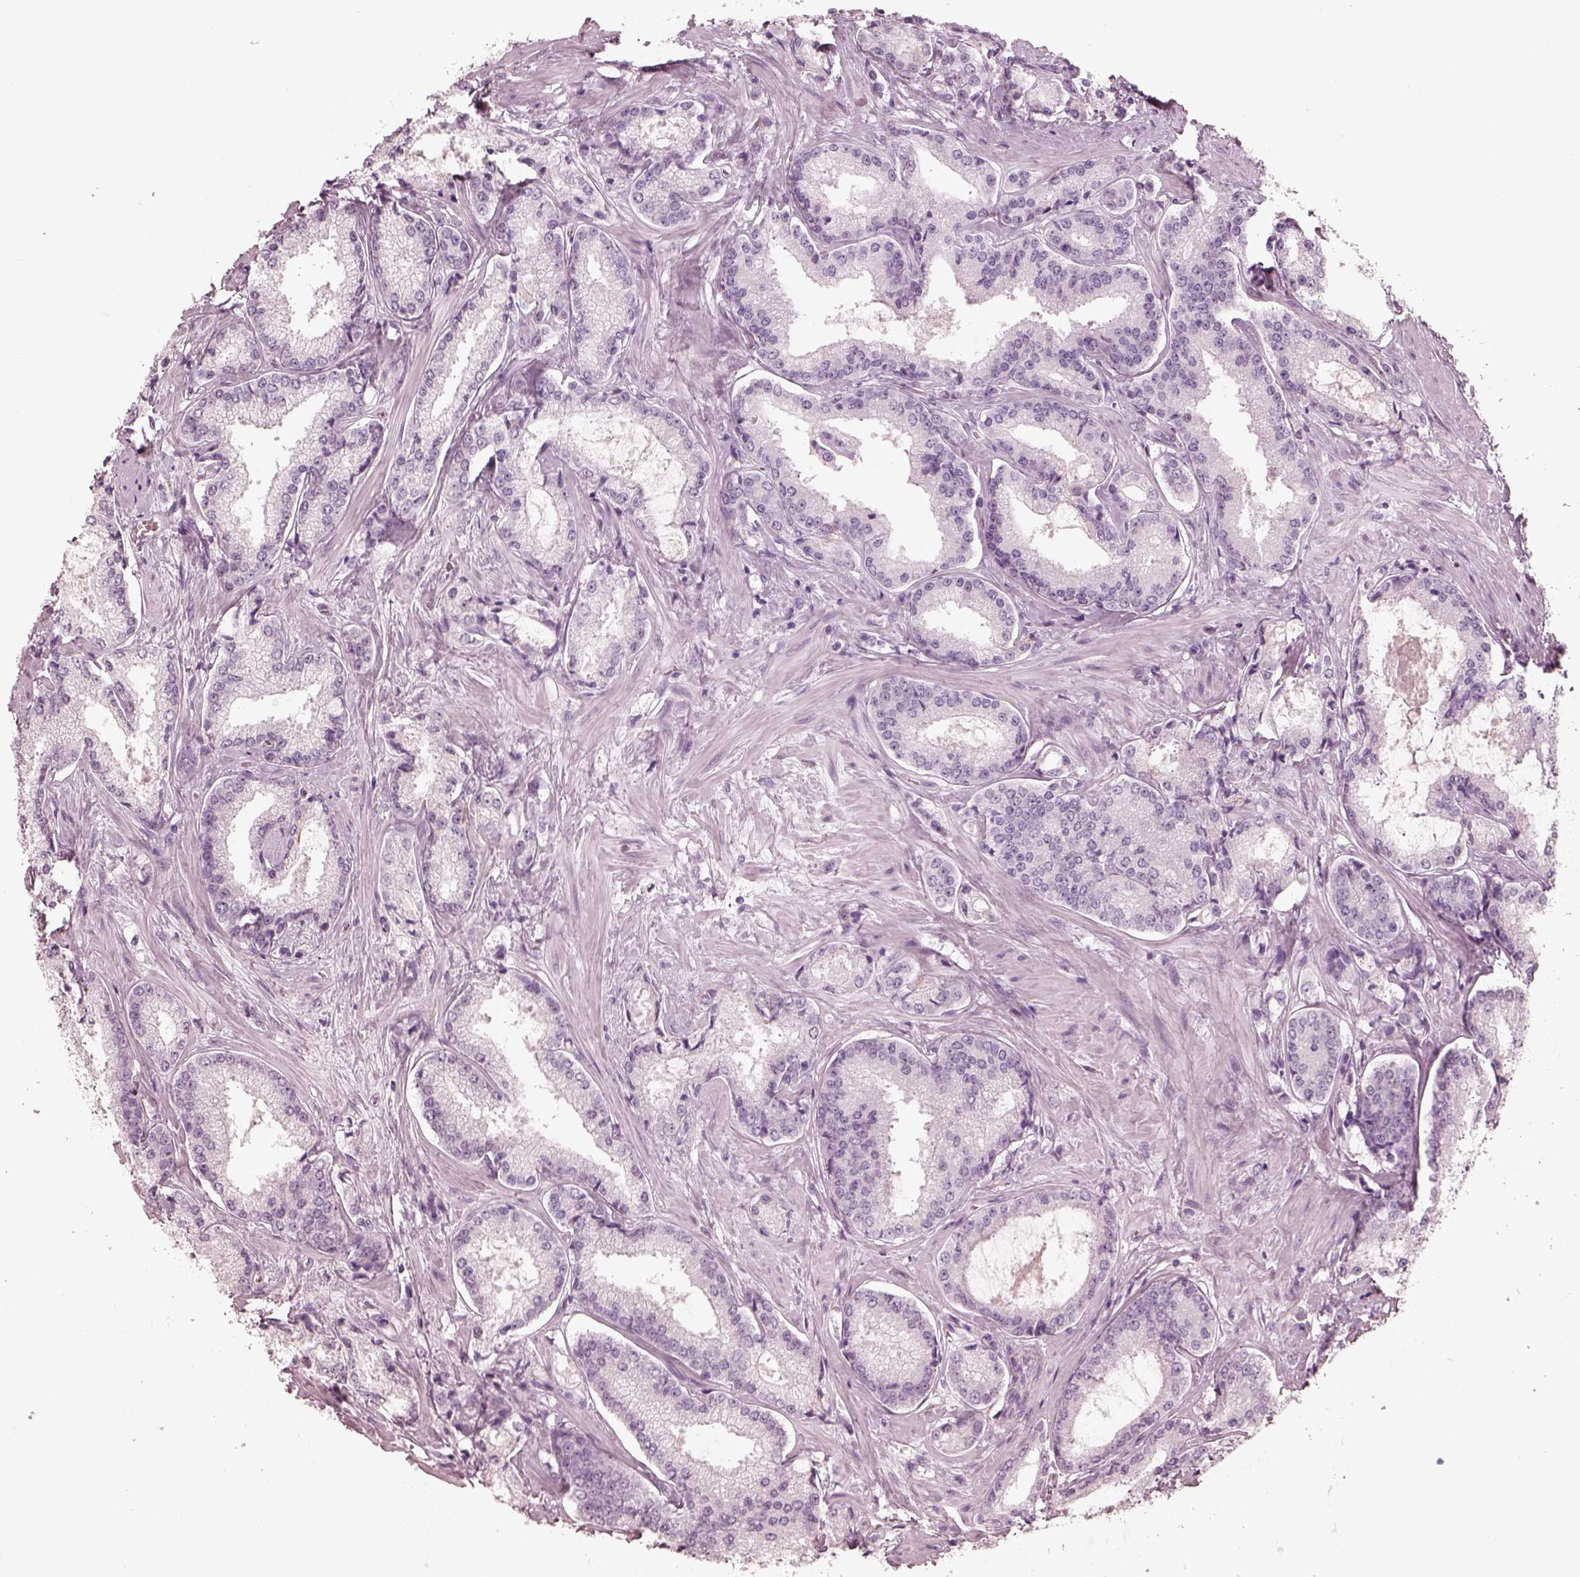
{"staining": {"intensity": "negative", "quantity": "none", "location": "none"}, "tissue": "prostate cancer", "cell_type": "Tumor cells", "image_type": "cancer", "snomed": [{"axis": "morphology", "description": "Adenocarcinoma, Low grade"}, {"axis": "topography", "description": "Prostate"}], "caption": "Immunohistochemistry (IHC) of low-grade adenocarcinoma (prostate) demonstrates no positivity in tumor cells.", "gene": "PON3", "patient": {"sex": "male", "age": 56}}